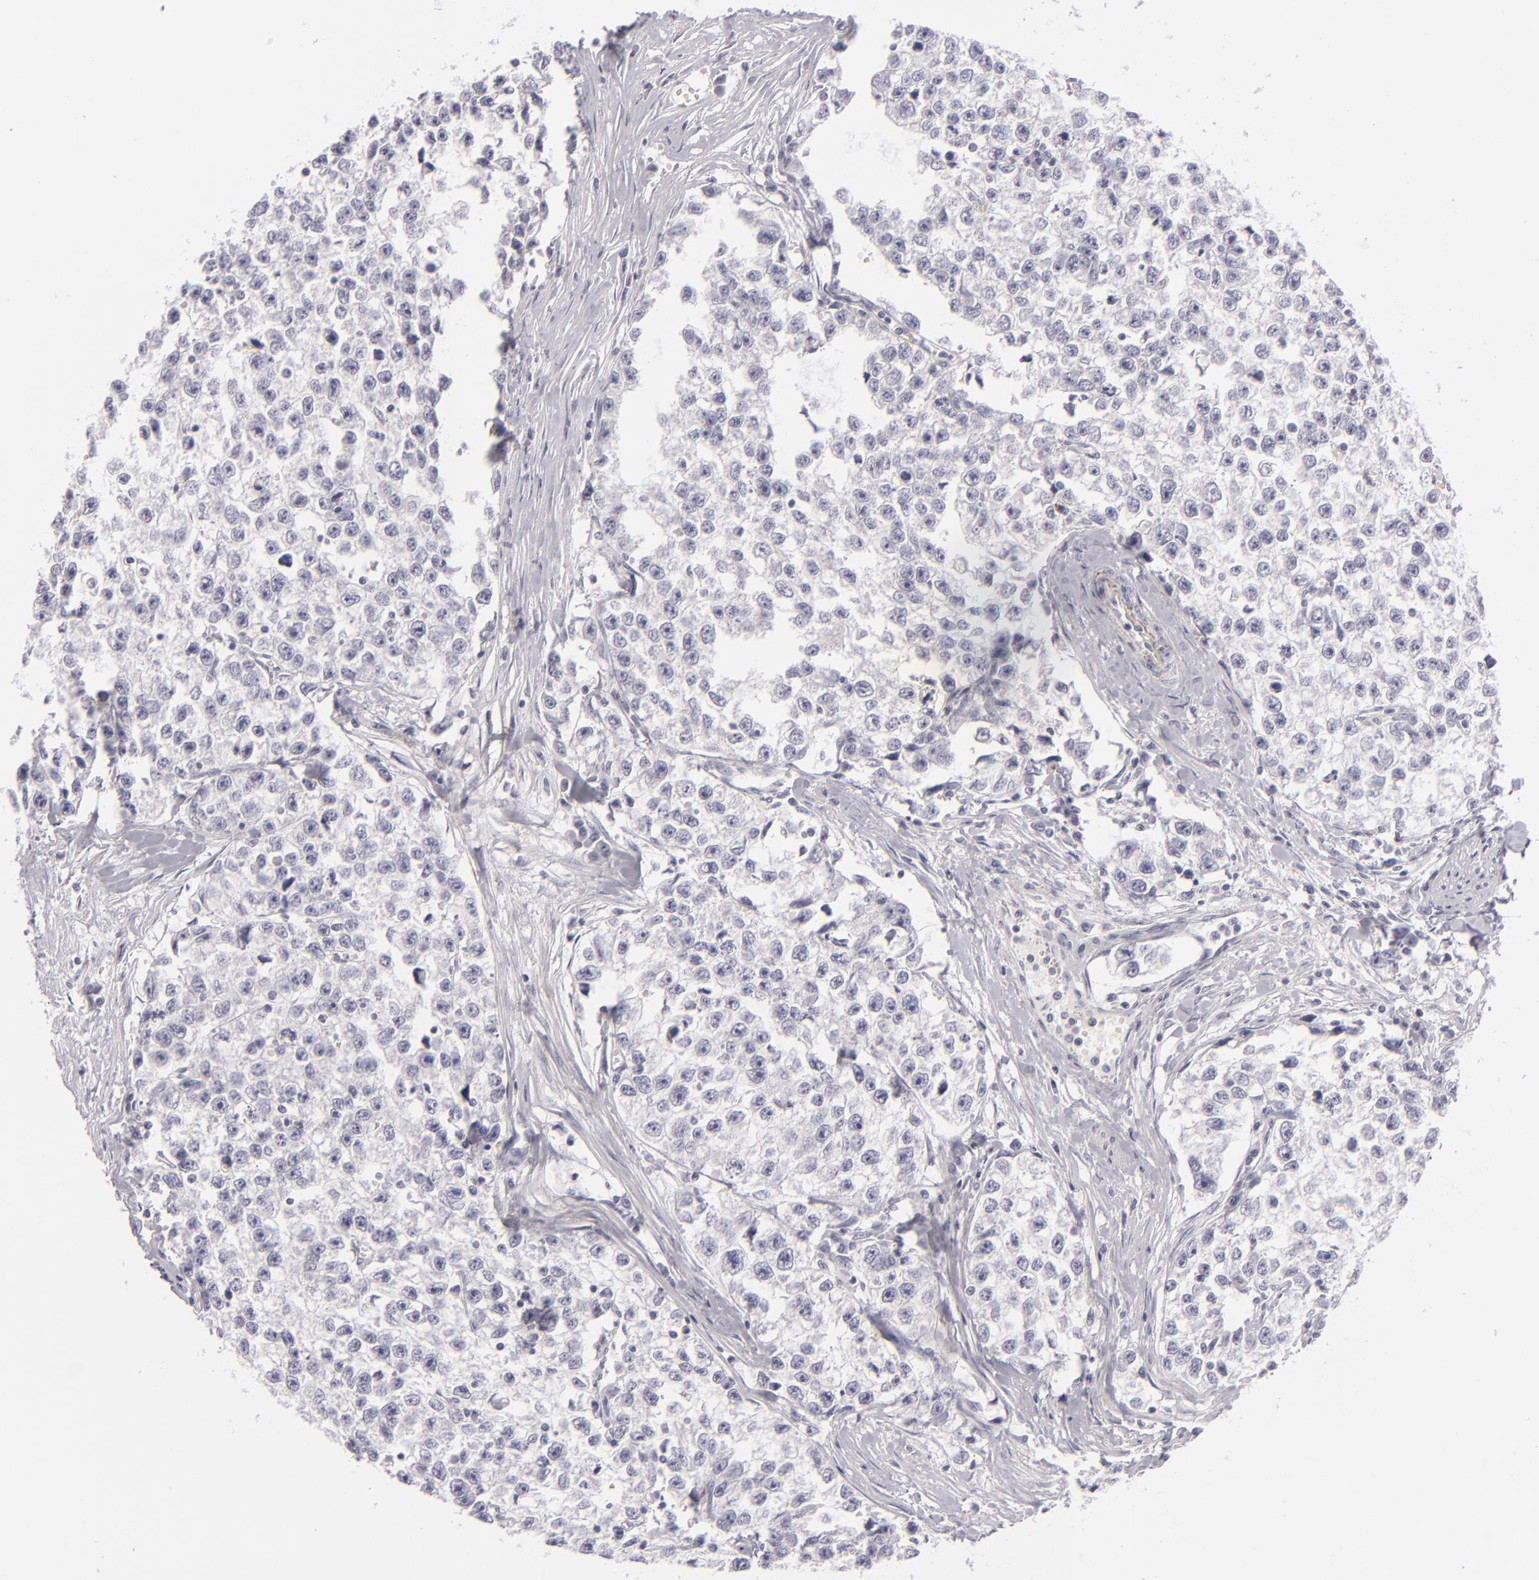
{"staining": {"intensity": "negative", "quantity": "none", "location": "none"}, "tissue": "testis cancer", "cell_type": "Tumor cells", "image_type": "cancer", "snomed": [{"axis": "morphology", "description": "Seminoma, NOS"}, {"axis": "morphology", "description": "Carcinoma, Embryonal, NOS"}, {"axis": "topography", "description": "Testis"}], "caption": "Immunohistochemistry image of neoplastic tissue: seminoma (testis) stained with DAB reveals no significant protein positivity in tumor cells.", "gene": "C9", "patient": {"sex": "male", "age": 30}}